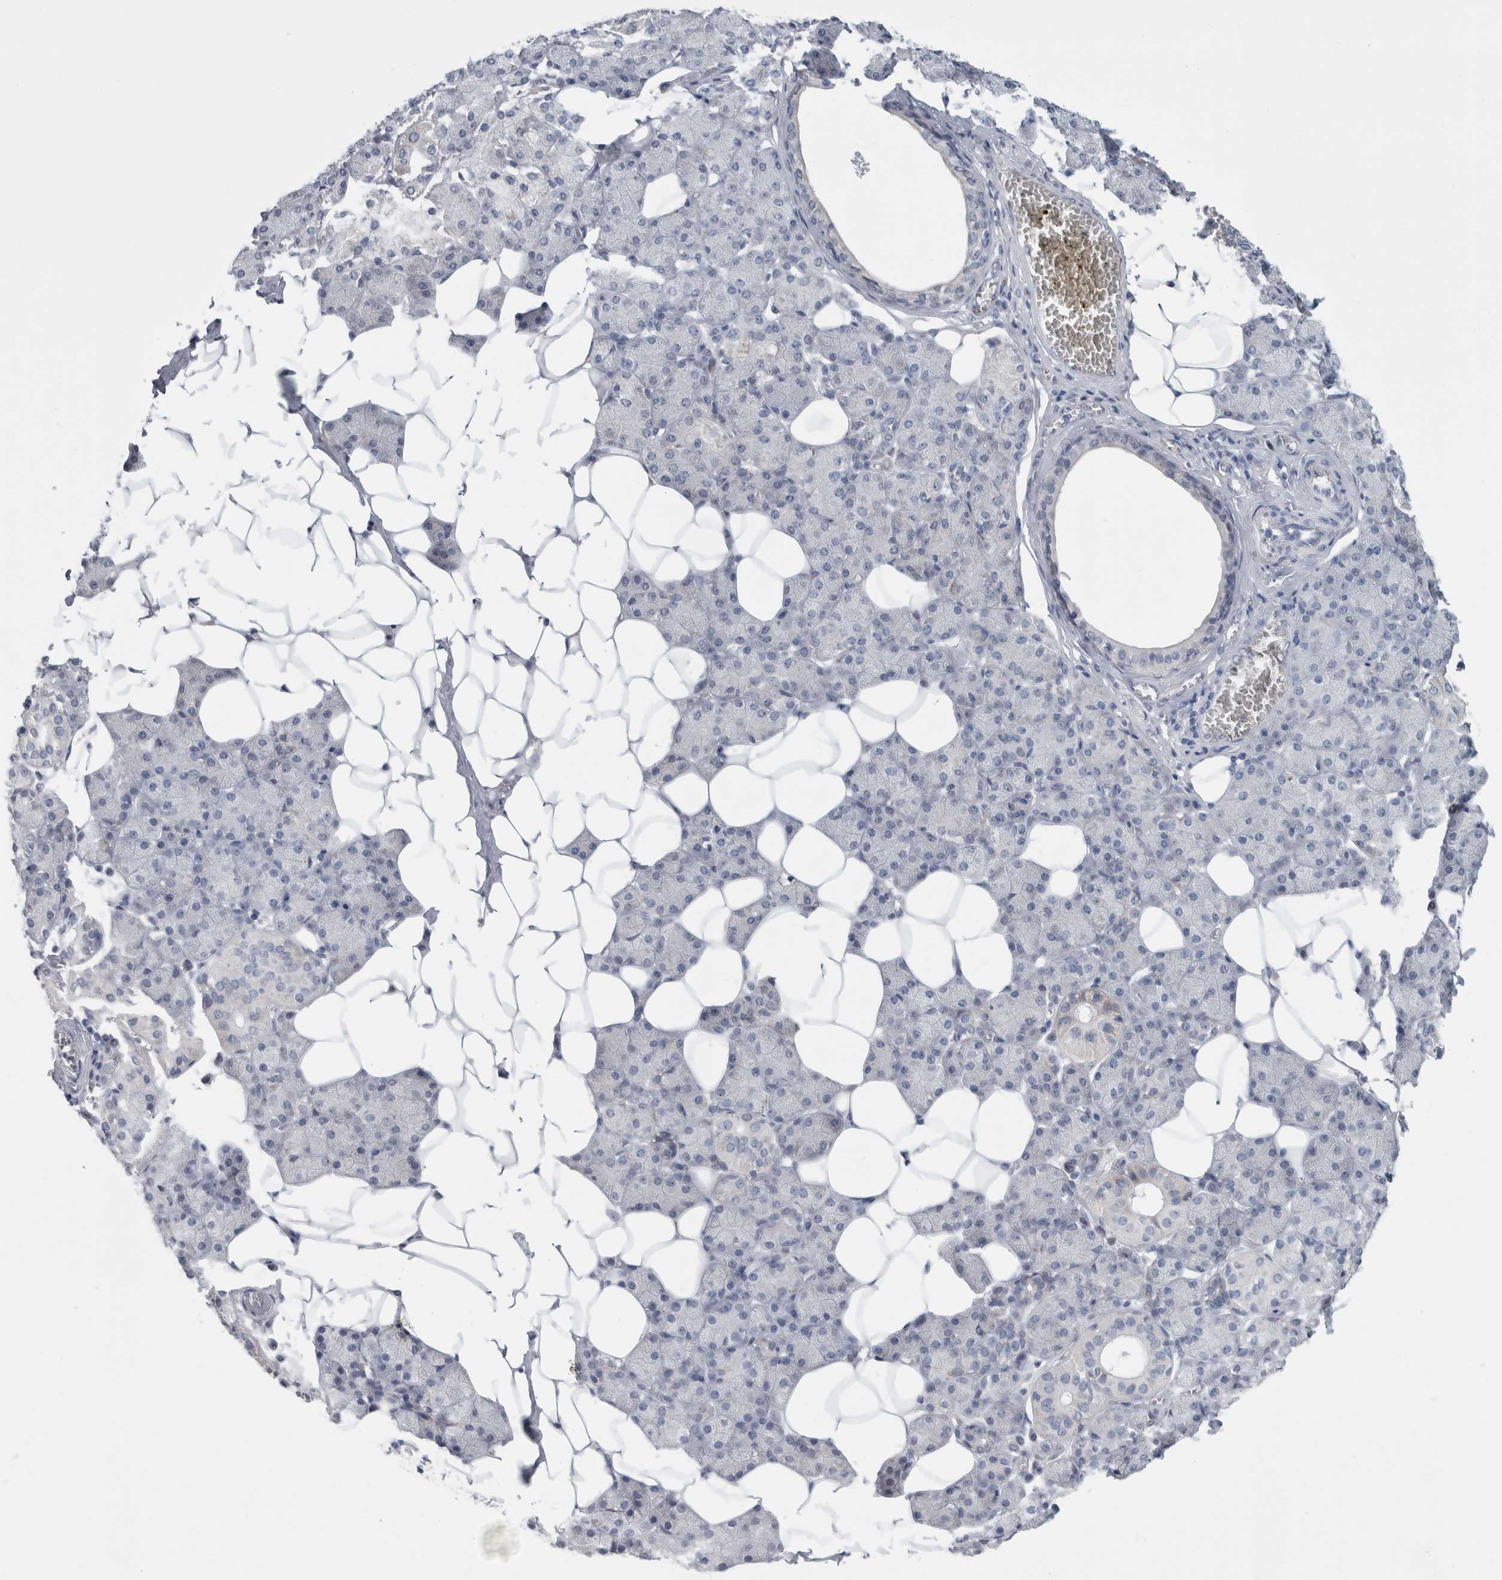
{"staining": {"intensity": "negative", "quantity": "none", "location": "none"}, "tissue": "salivary gland", "cell_type": "Glandular cells", "image_type": "normal", "snomed": [{"axis": "morphology", "description": "Normal tissue, NOS"}, {"axis": "topography", "description": "Salivary gland"}], "caption": "High power microscopy histopathology image of an IHC photomicrograph of normal salivary gland, revealing no significant staining in glandular cells.", "gene": "FXYD7", "patient": {"sex": "female", "age": 33}}